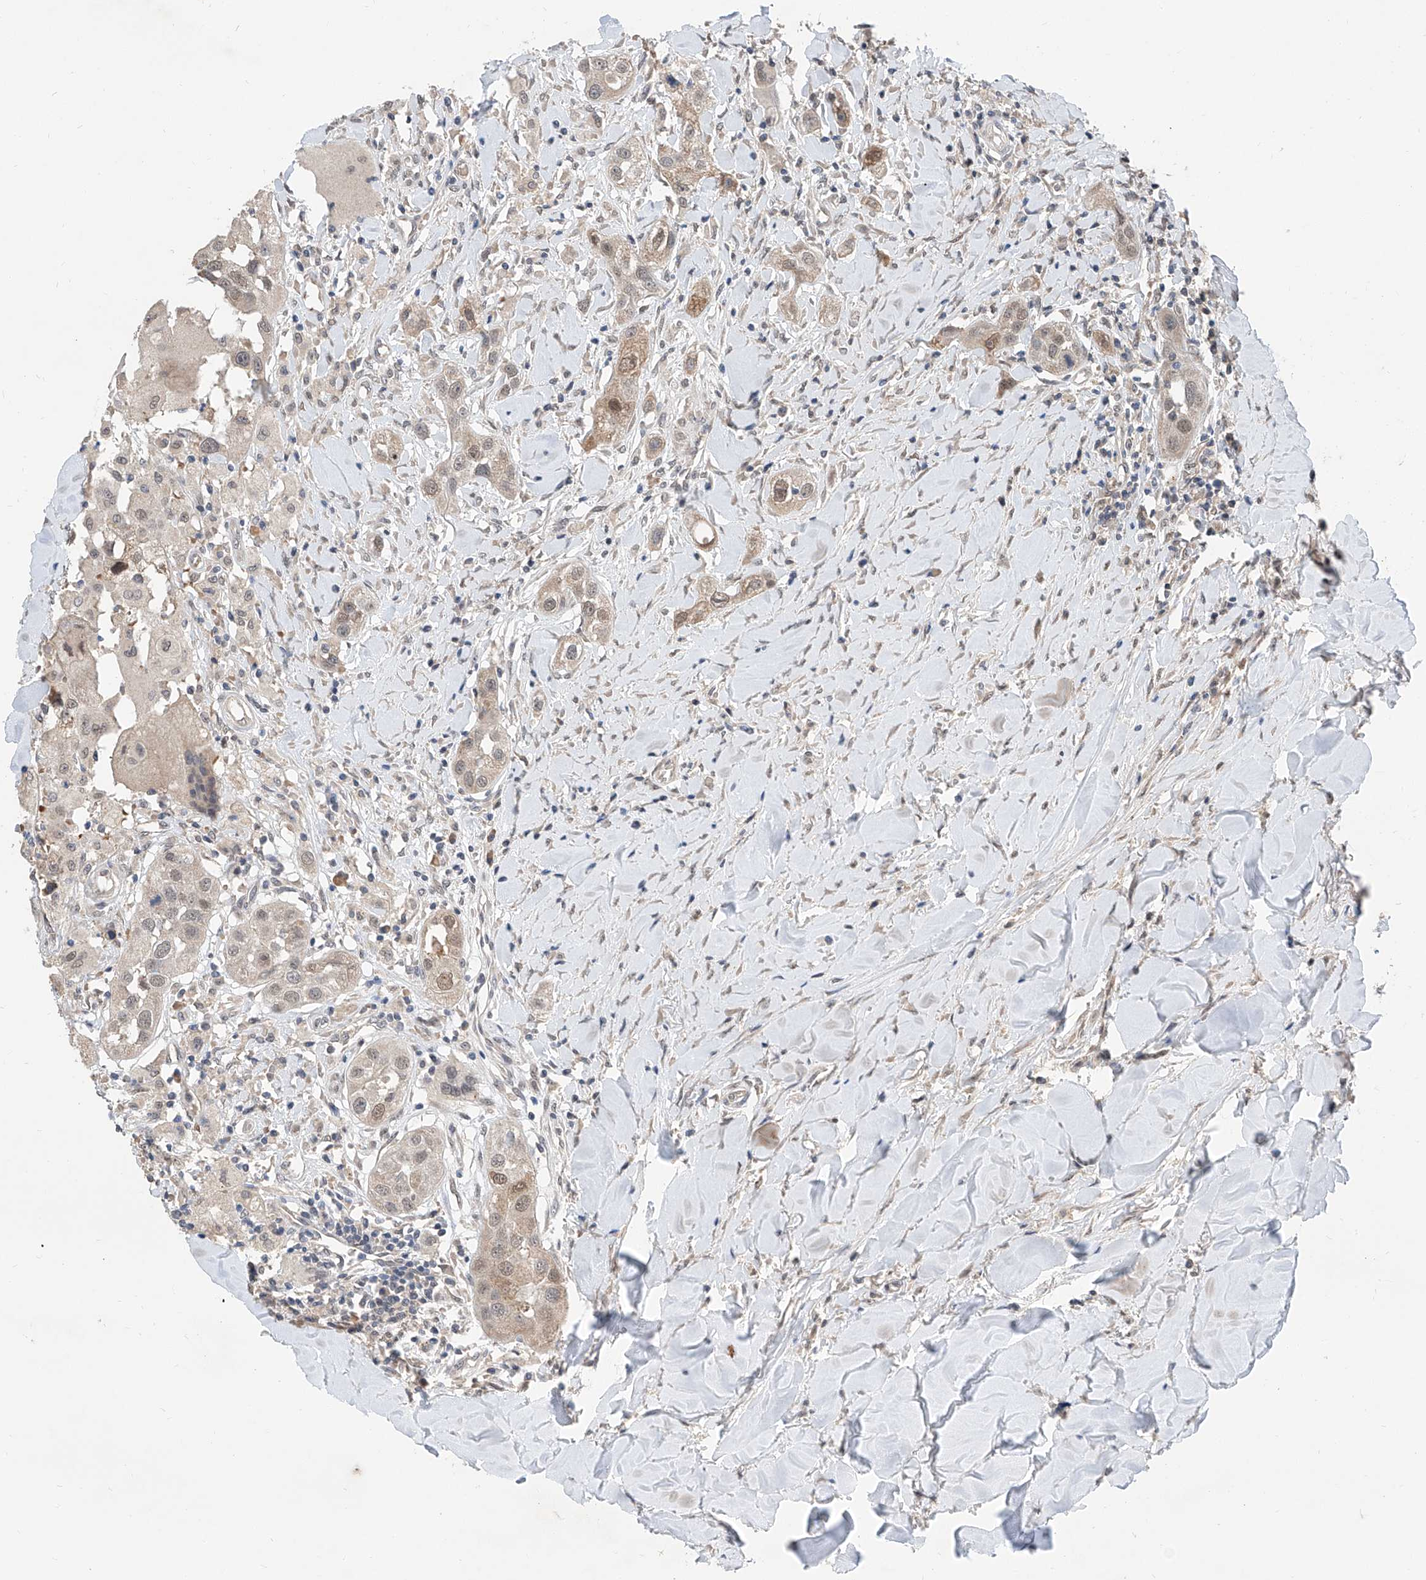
{"staining": {"intensity": "weak", "quantity": ">75%", "location": "nuclear"}, "tissue": "head and neck cancer", "cell_type": "Tumor cells", "image_type": "cancer", "snomed": [{"axis": "morphology", "description": "Normal tissue, NOS"}, {"axis": "morphology", "description": "Squamous cell carcinoma, NOS"}, {"axis": "topography", "description": "Skeletal muscle"}, {"axis": "topography", "description": "Head-Neck"}], "caption": "The photomicrograph displays a brown stain indicating the presence of a protein in the nuclear of tumor cells in head and neck cancer (squamous cell carcinoma).", "gene": "CARMIL3", "patient": {"sex": "male", "age": 51}}